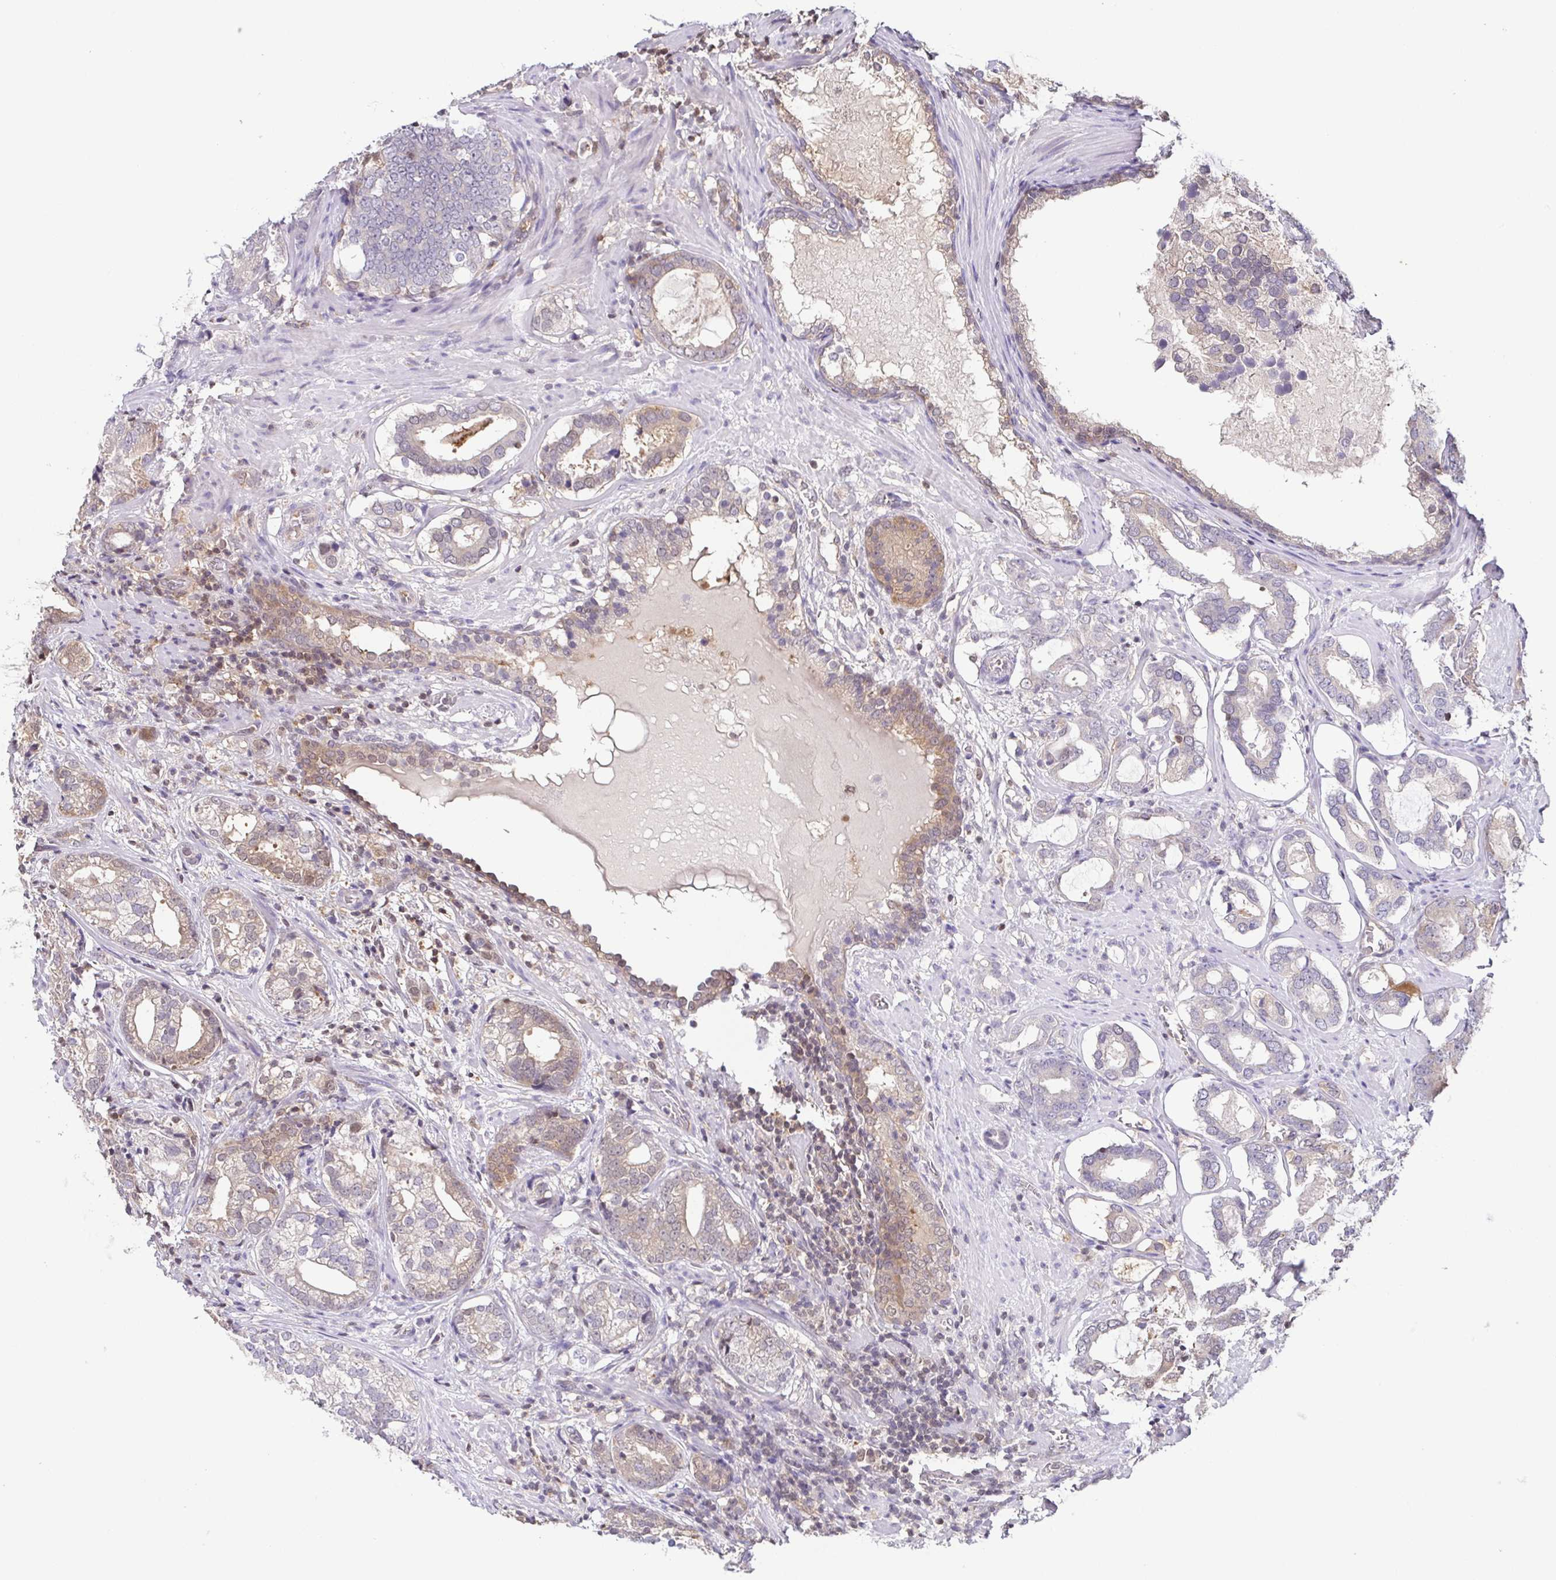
{"staining": {"intensity": "weak", "quantity": "25%-75%", "location": "cytoplasmic/membranous,nuclear"}, "tissue": "prostate cancer", "cell_type": "Tumor cells", "image_type": "cancer", "snomed": [{"axis": "morphology", "description": "Adenocarcinoma, High grade"}, {"axis": "topography", "description": "Prostate"}], "caption": "Weak cytoplasmic/membranous and nuclear staining for a protein is identified in approximately 25%-75% of tumor cells of high-grade adenocarcinoma (prostate) using immunohistochemistry (IHC).", "gene": "PSMB9", "patient": {"sex": "male", "age": 75}}